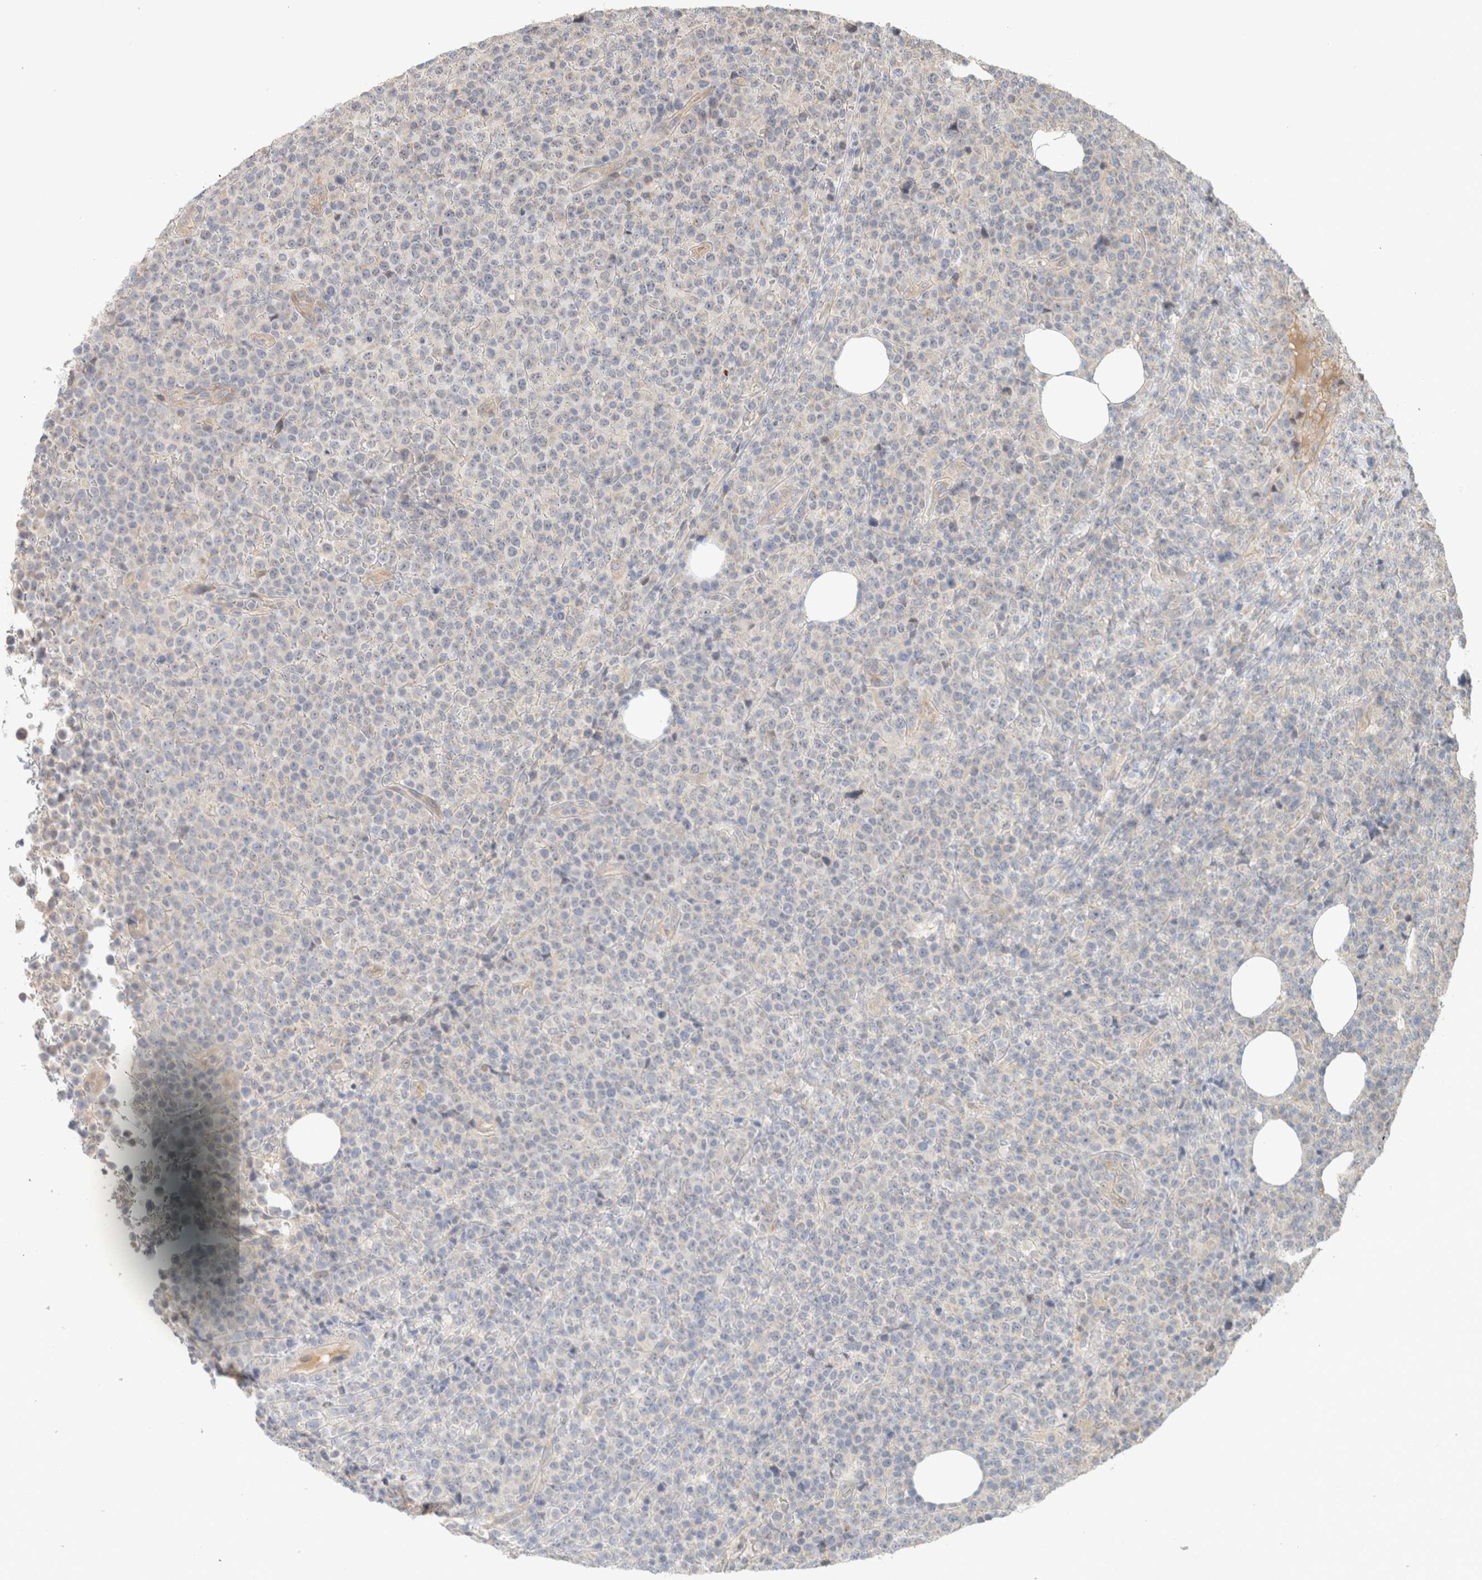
{"staining": {"intensity": "negative", "quantity": "none", "location": "none"}, "tissue": "lymphoma", "cell_type": "Tumor cells", "image_type": "cancer", "snomed": [{"axis": "morphology", "description": "Malignant lymphoma, non-Hodgkin's type, High grade"}, {"axis": "topography", "description": "Lymph node"}], "caption": "Micrograph shows no significant protein expression in tumor cells of lymphoma.", "gene": "CA13", "patient": {"sex": "male", "age": 13}}